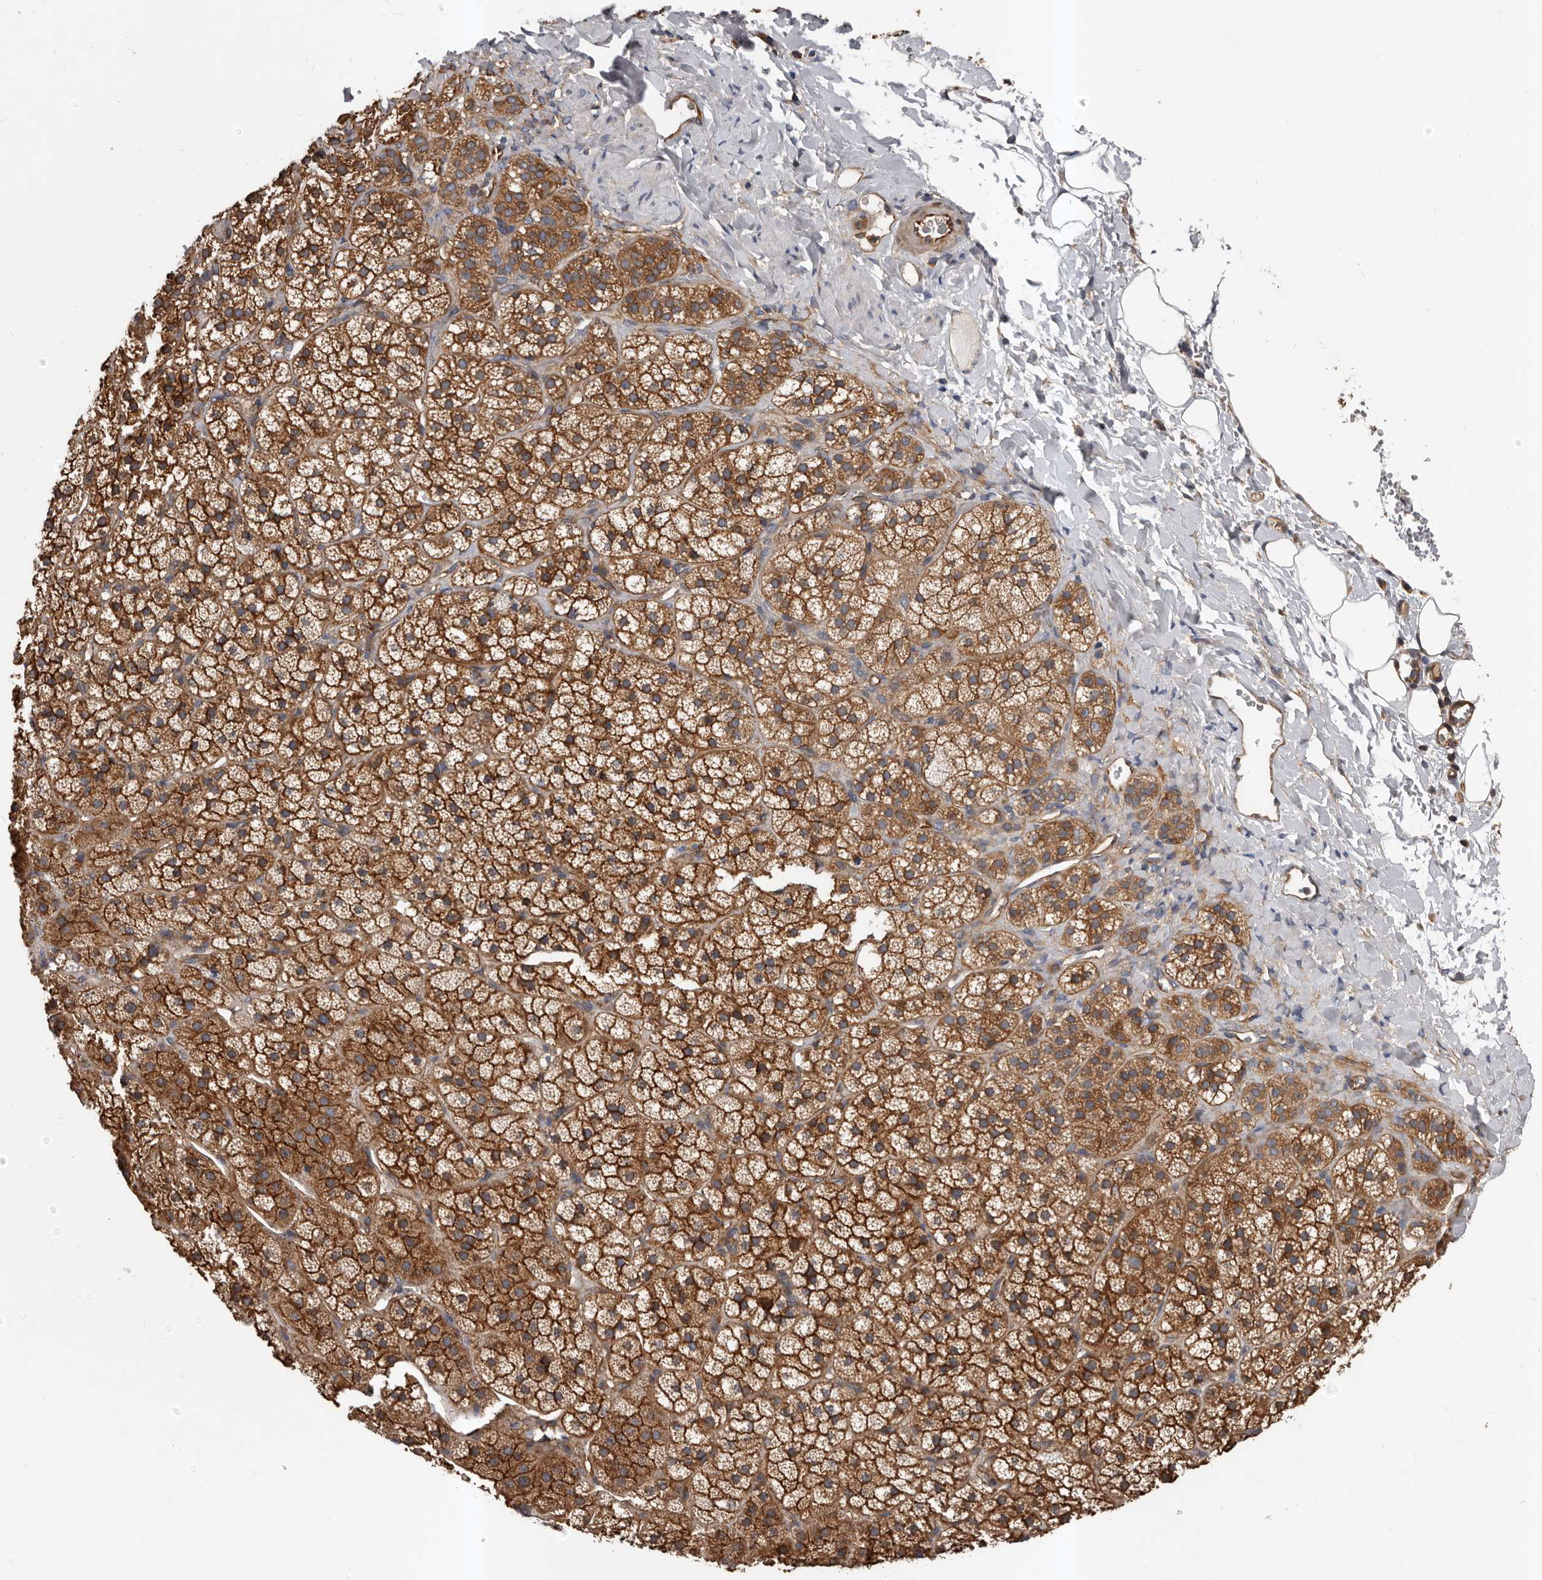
{"staining": {"intensity": "strong", "quantity": ">75%", "location": "cytoplasmic/membranous"}, "tissue": "adrenal gland", "cell_type": "Glandular cells", "image_type": "normal", "snomed": [{"axis": "morphology", "description": "Normal tissue, NOS"}, {"axis": "topography", "description": "Adrenal gland"}], "caption": "Immunohistochemical staining of unremarkable adrenal gland demonstrates >75% levels of strong cytoplasmic/membranous protein positivity in about >75% of glandular cells. (DAB = brown stain, brightfield microscopy at high magnification).", "gene": "PNRC2", "patient": {"sex": "female", "age": 44}}